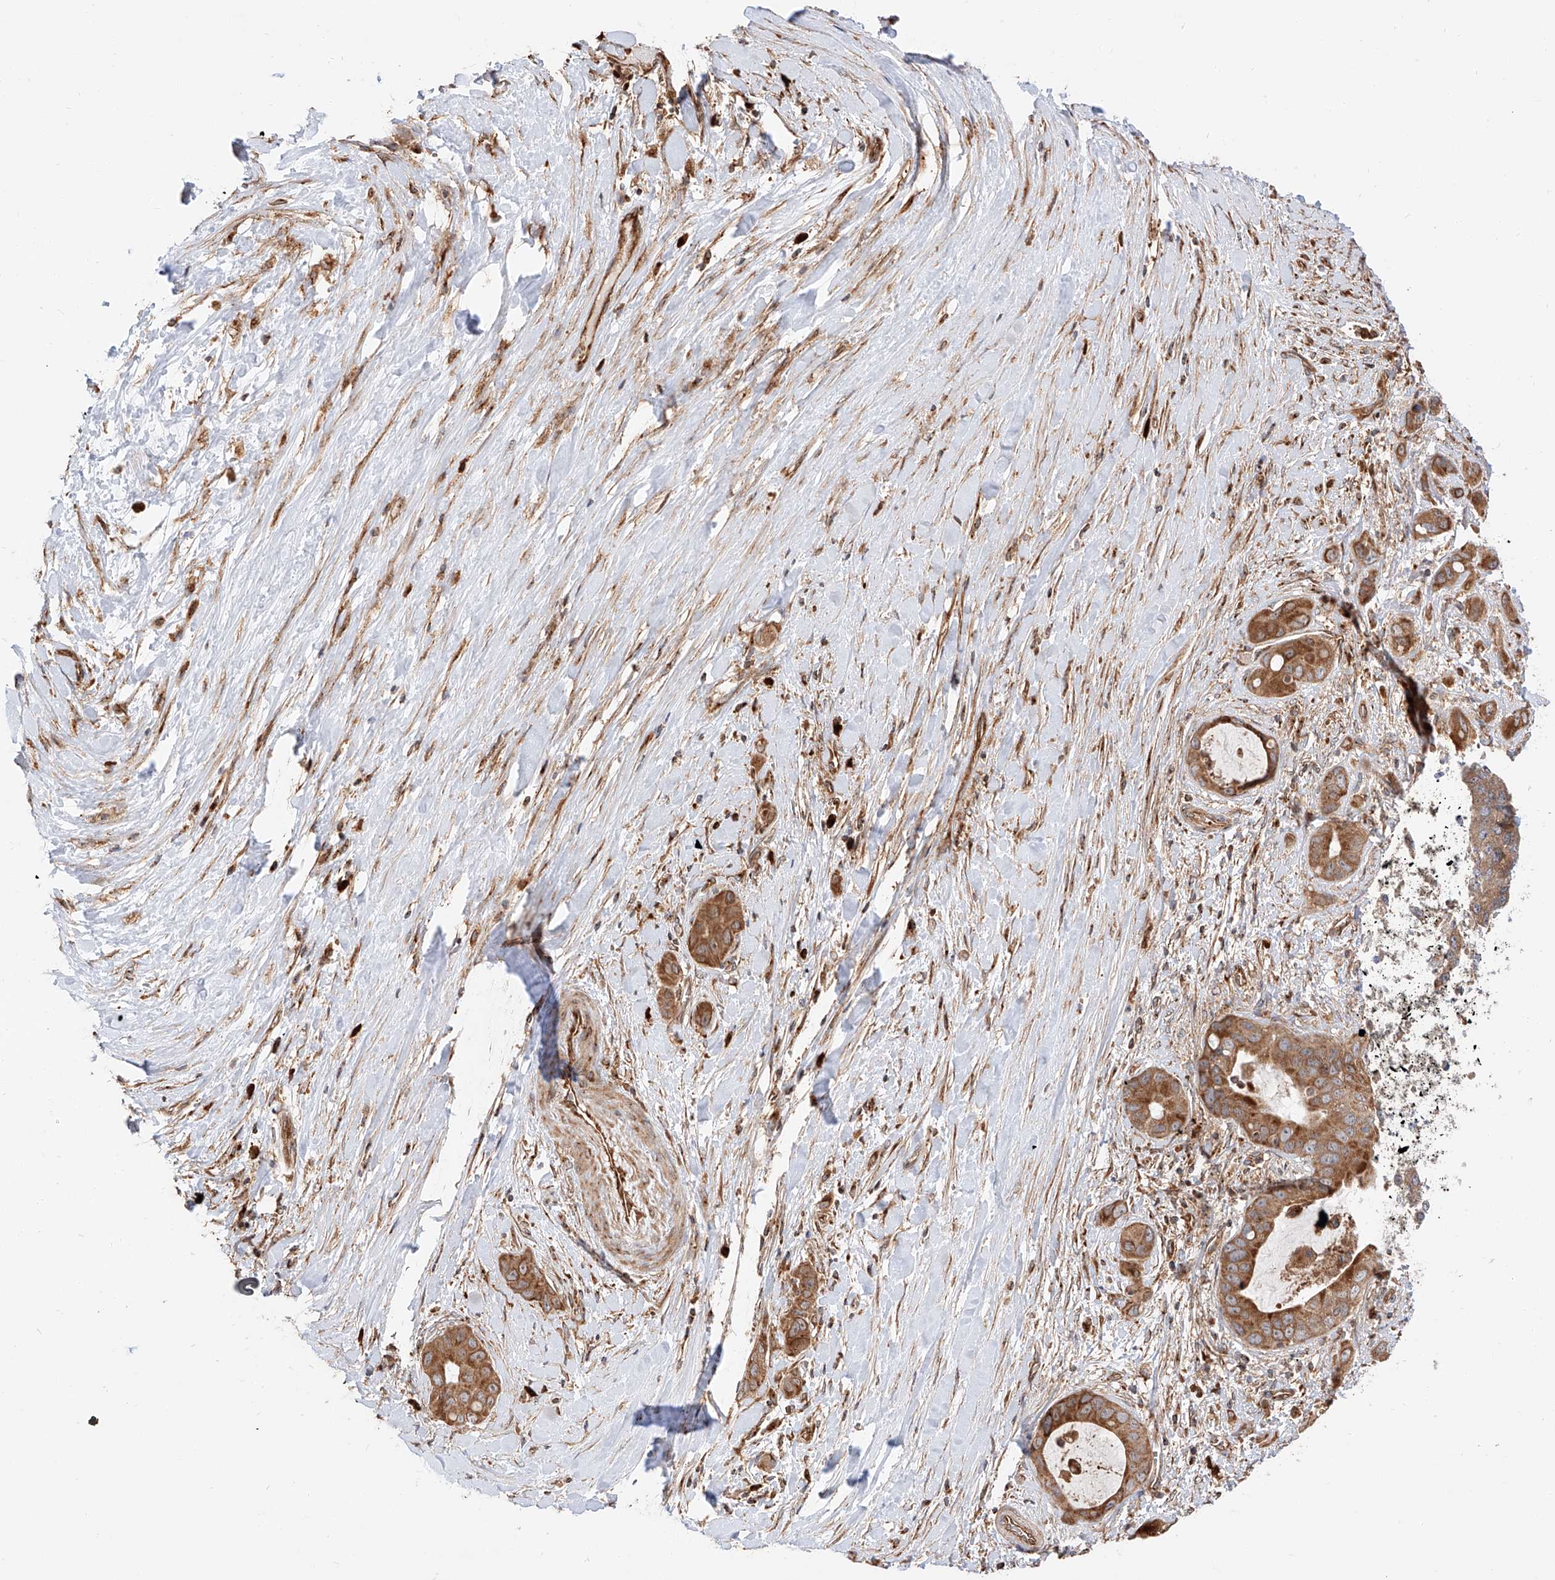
{"staining": {"intensity": "moderate", "quantity": ">75%", "location": "cytoplasmic/membranous"}, "tissue": "liver cancer", "cell_type": "Tumor cells", "image_type": "cancer", "snomed": [{"axis": "morphology", "description": "Cholangiocarcinoma"}, {"axis": "topography", "description": "Liver"}], "caption": "A brown stain highlights moderate cytoplasmic/membranous staining of a protein in human liver cancer (cholangiocarcinoma) tumor cells.", "gene": "ISCA2", "patient": {"sex": "female", "age": 52}}